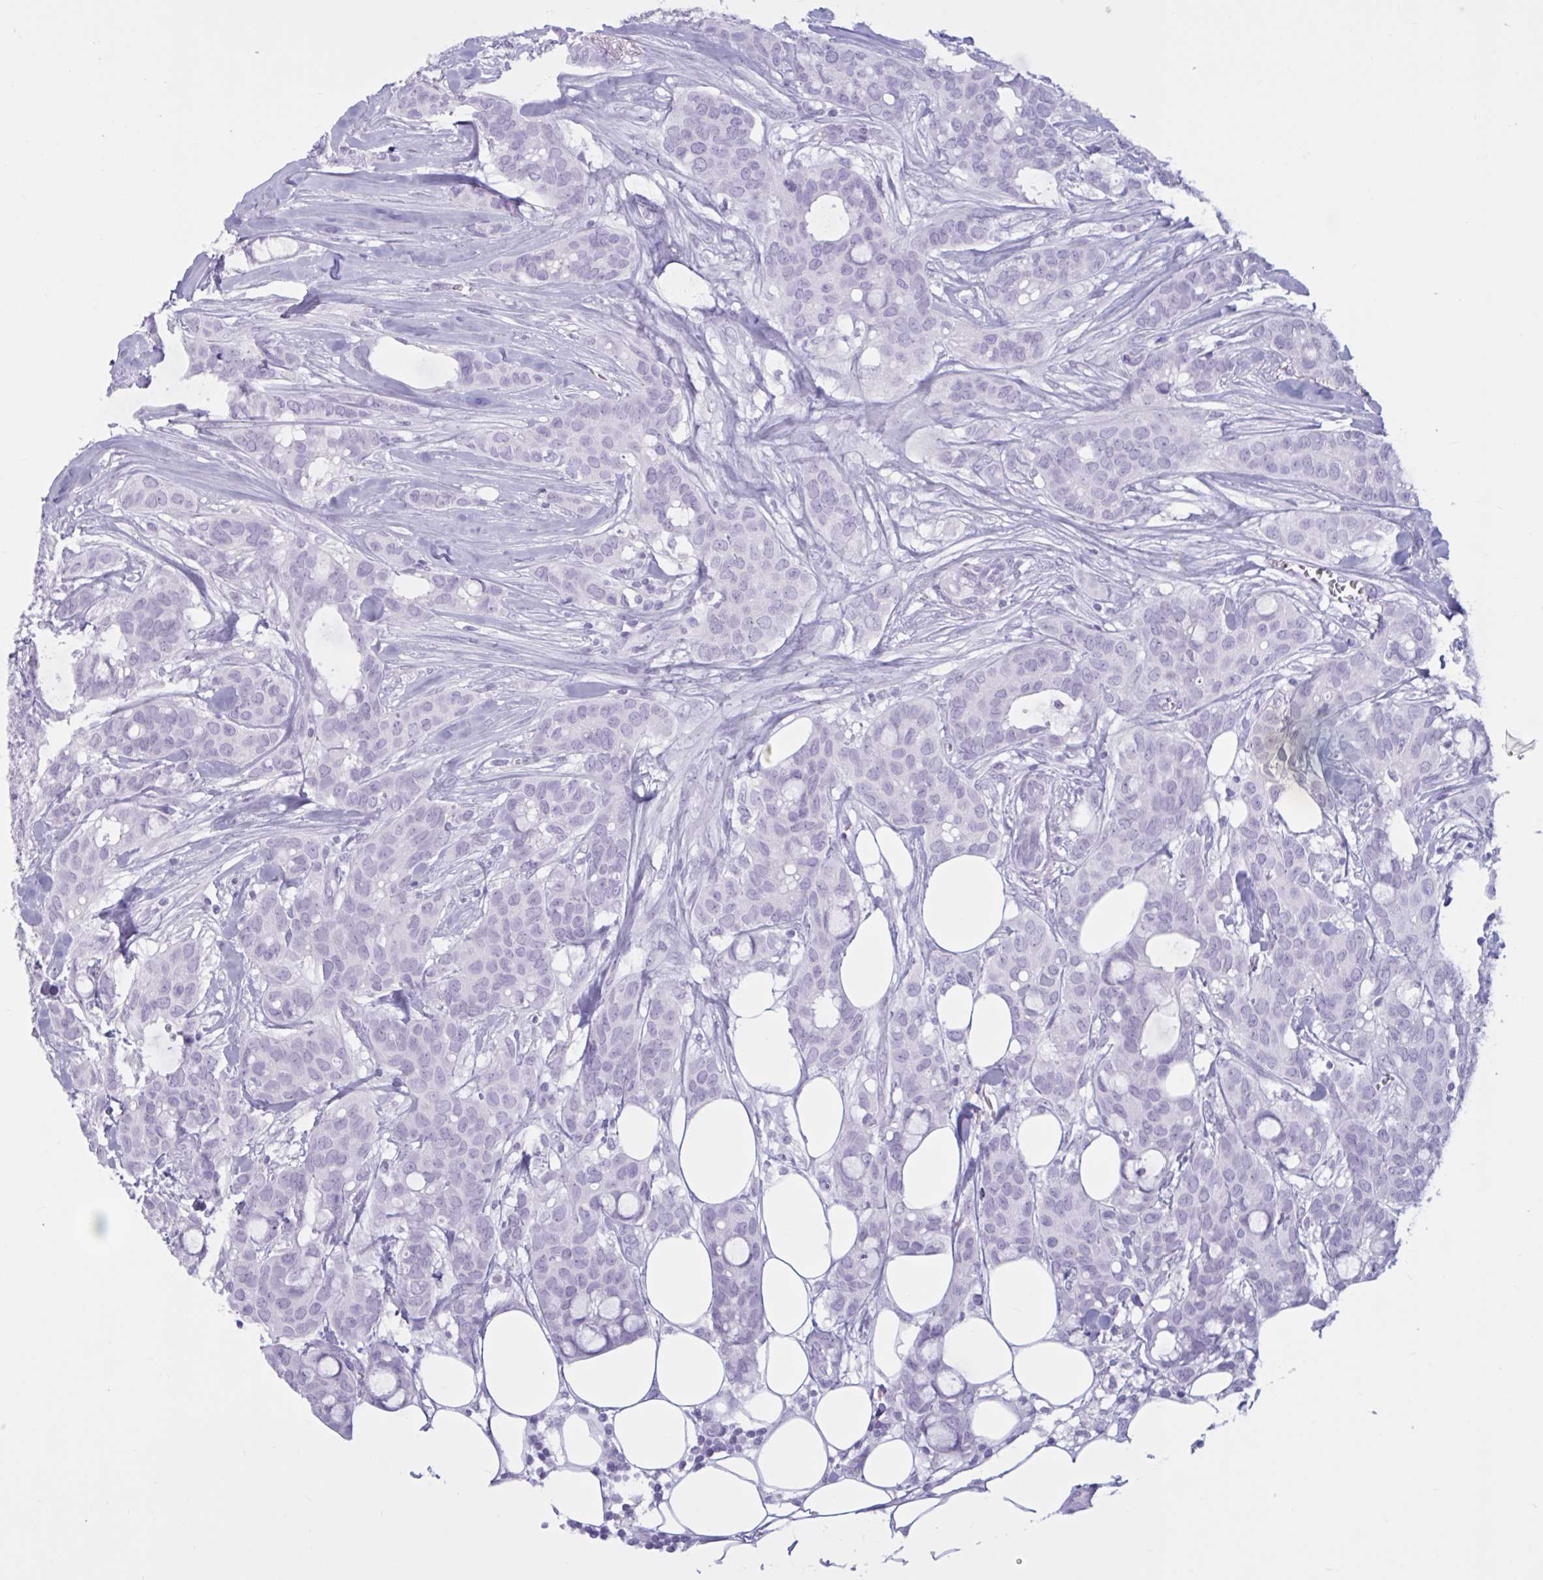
{"staining": {"intensity": "negative", "quantity": "none", "location": "none"}, "tissue": "breast cancer", "cell_type": "Tumor cells", "image_type": "cancer", "snomed": [{"axis": "morphology", "description": "Duct carcinoma"}, {"axis": "topography", "description": "Breast"}], "caption": "This is an IHC image of intraductal carcinoma (breast). There is no positivity in tumor cells.", "gene": "BBS10", "patient": {"sex": "female", "age": 84}}